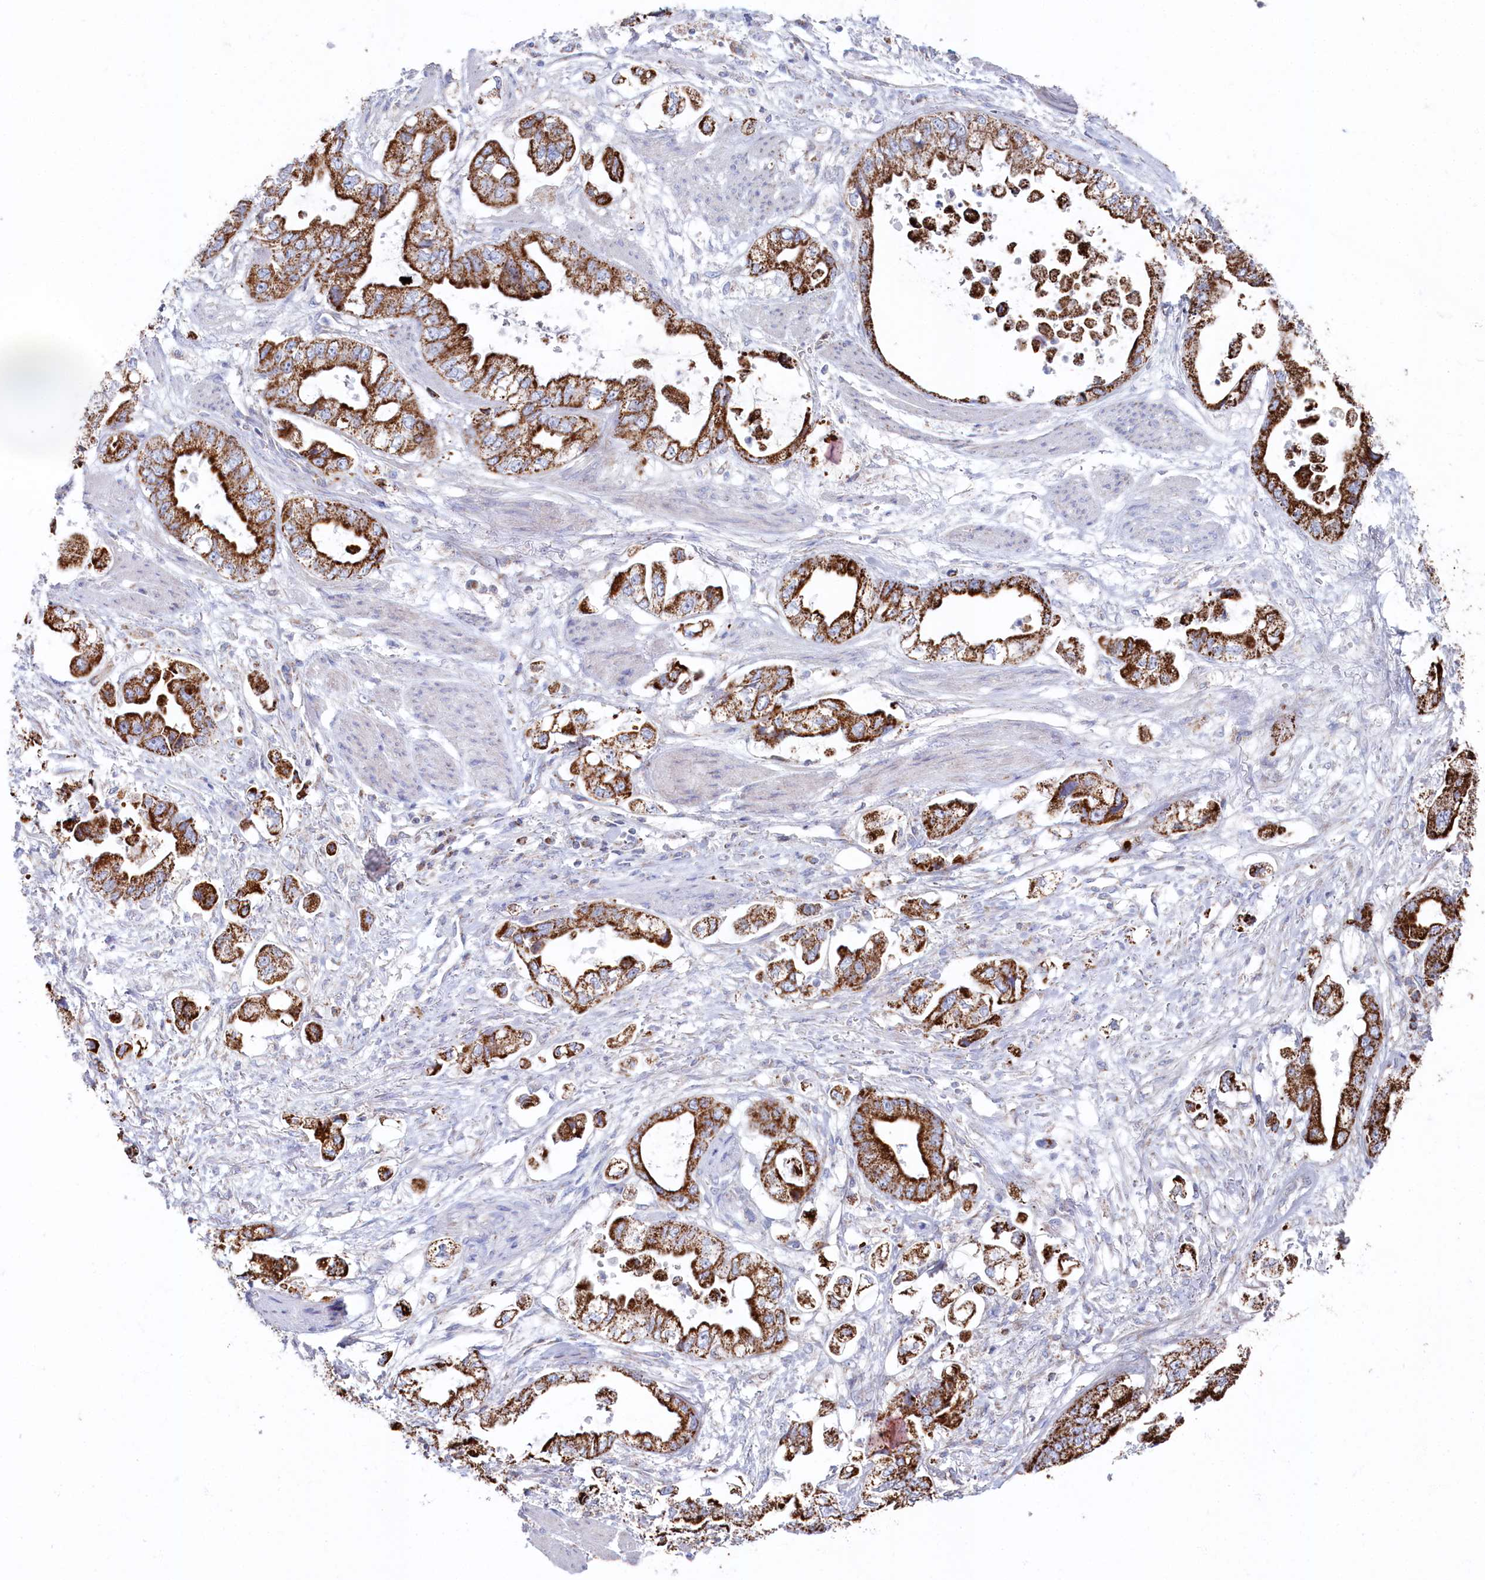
{"staining": {"intensity": "strong", "quantity": ">75%", "location": "cytoplasmic/membranous"}, "tissue": "stomach cancer", "cell_type": "Tumor cells", "image_type": "cancer", "snomed": [{"axis": "morphology", "description": "Adenocarcinoma, NOS"}, {"axis": "topography", "description": "Stomach"}], "caption": "Immunohistochemical staining of stomach cancer (adenocarcinoma) exhibits high levels of strong cytoplasmic/membranous protein positivity in about >75% of tumor cells. Using DAB (brown) and hematoxylin (blue) stains, captured at high magnification using brightfield microscopy.", "gene": "GLS2", "patient": {"sex": "male", "age": 62}}